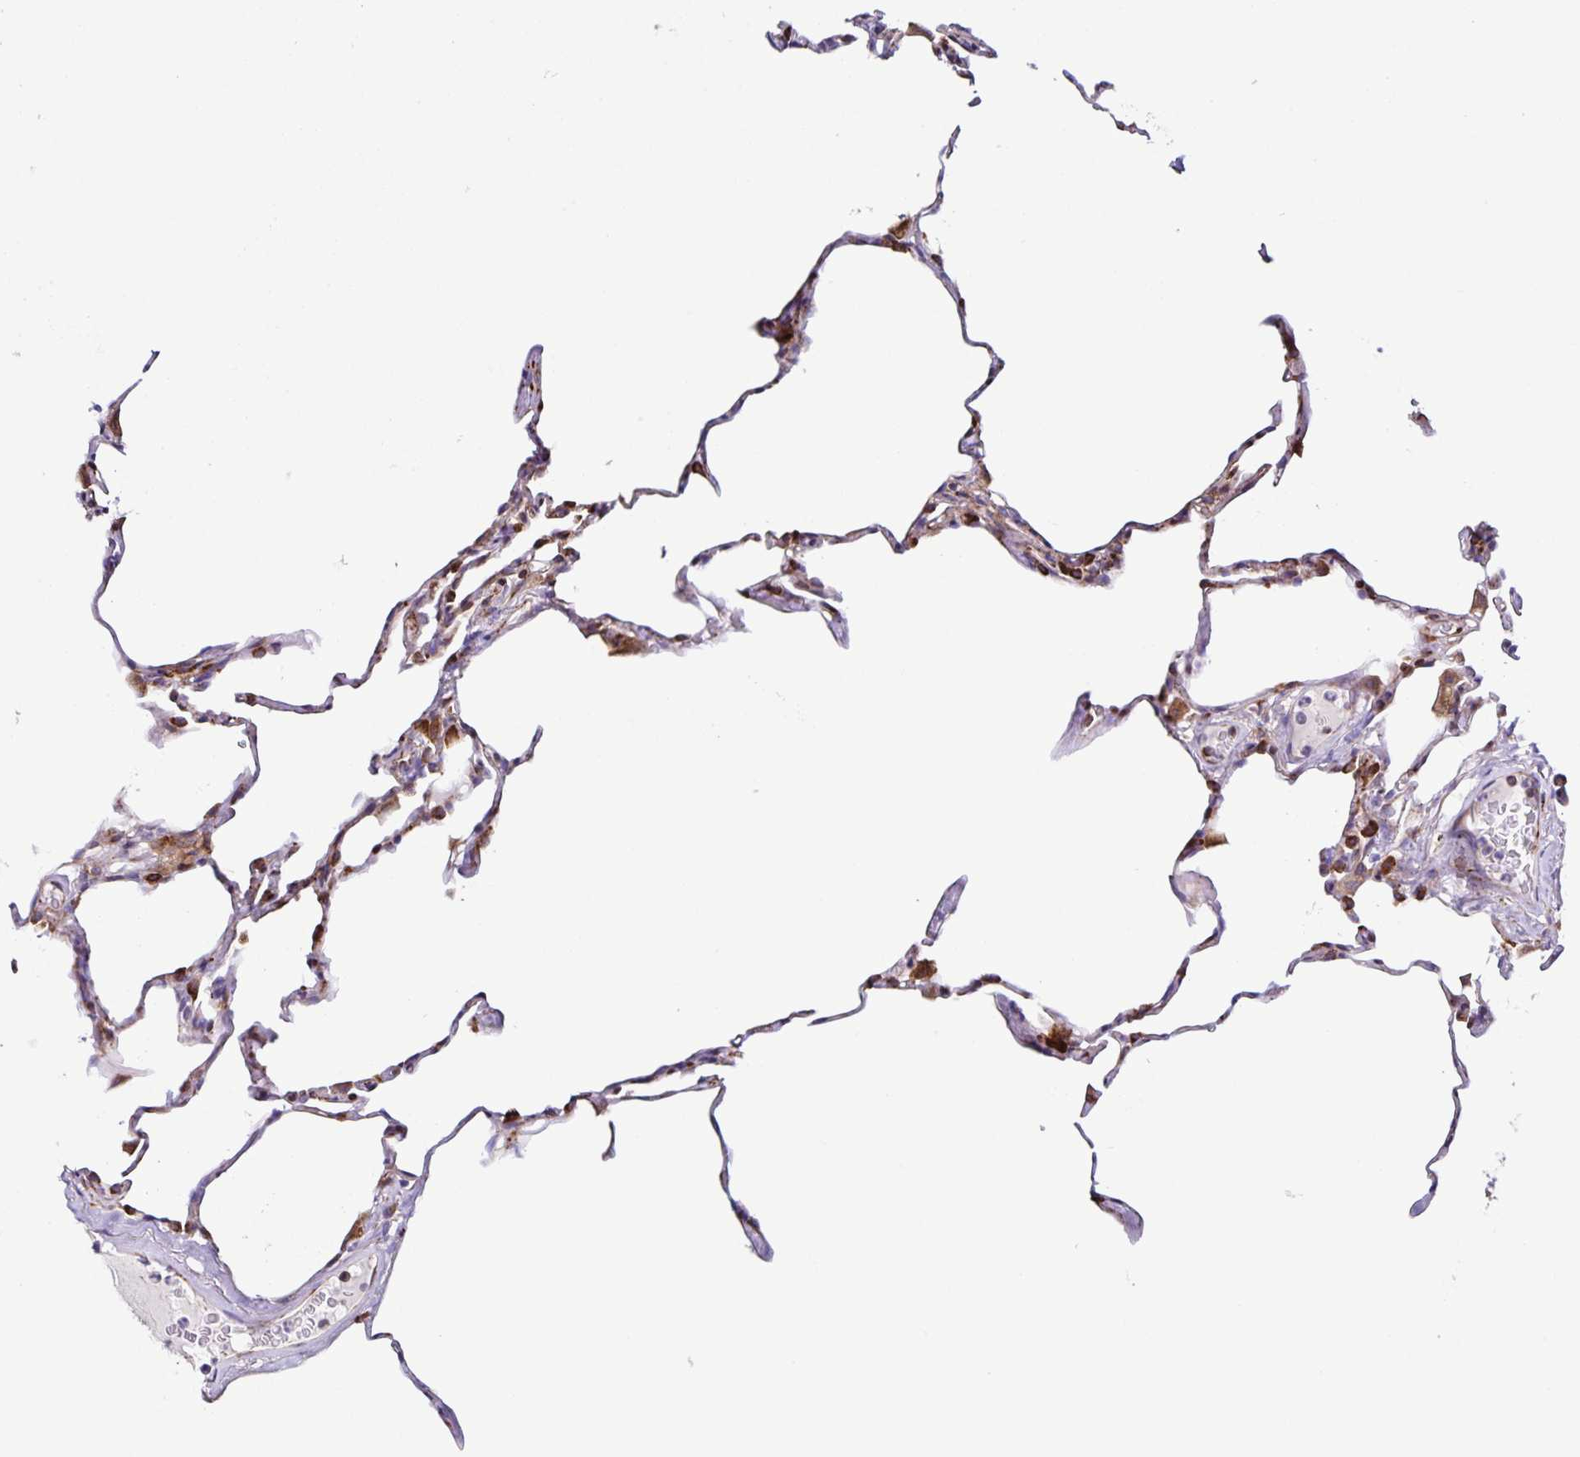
{"staining": {"intensity": "strong", "quantity": "25%-75%", "location": "cytoplasmic/membranous"}, "tissue": "lung", "cell_type": "Alveolar cells", "image_type": "normal", "snomed": [{"axis": "morphology", "description": "Normal tissue, NOS"}, {"axis": "topography", "description": "Lung"}], "caption": "Lung stained with a brown dye reveals strong cytoplasmic/membranous positive staining in about 25%-75% of alveolar cells.", "gene": "OSBPL5", "patient": {"sex": "male", "age": 65}}